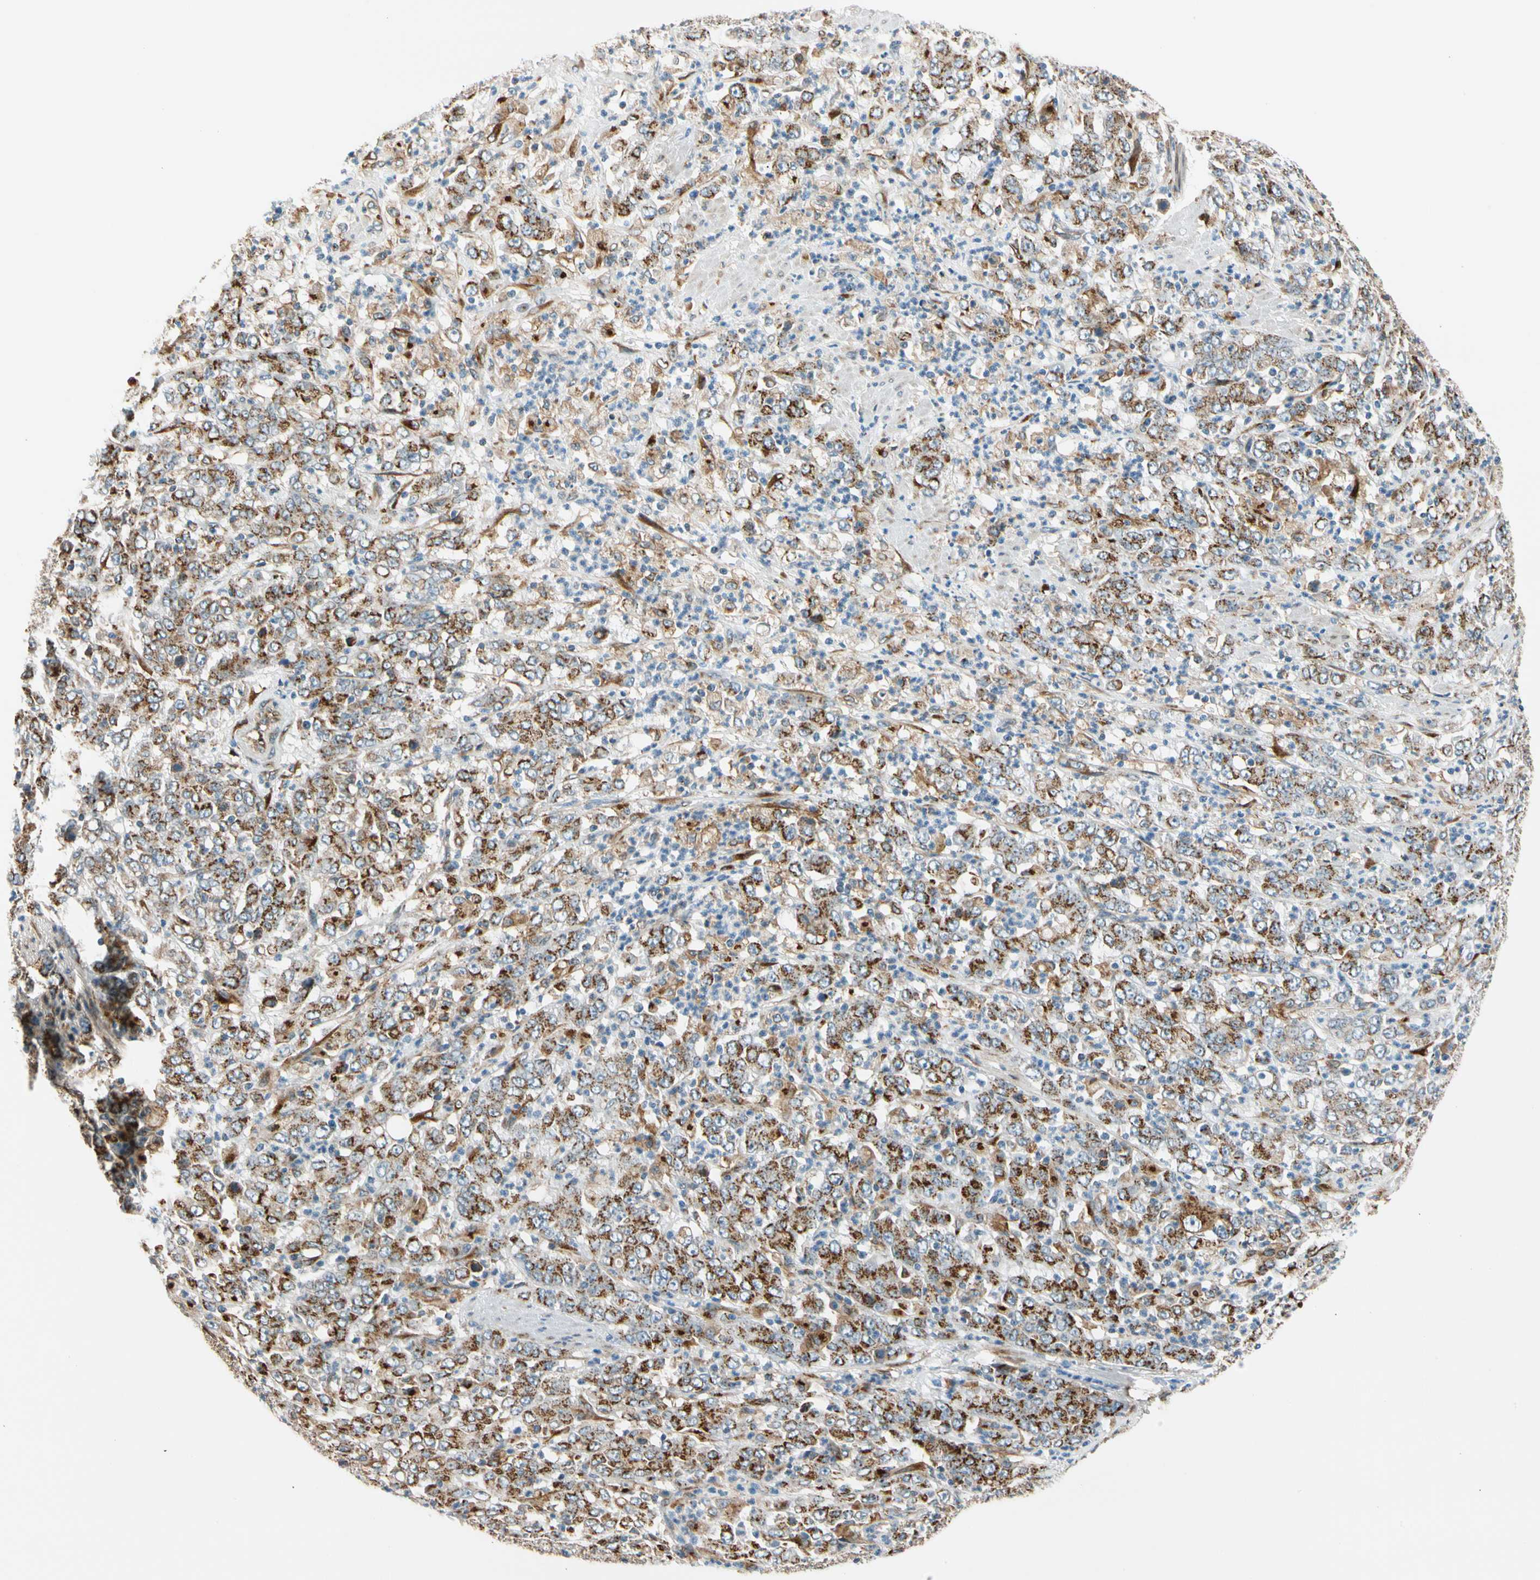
{"staining": {"intensity": "moderate", "quantity": ">75%", "location": "cytoplasmic/membranous"}, "tissue": "stomach cancer", "cell_type": "Tumor cells", "image_type": "cancer", "snomed": [{"axis": "morphology", "description": "Adenocarcinoma, NOS"}, {"axis": "topography", "description": "Stomach, lower"}], "caption": "Brown immunohistochemical staining in stomach adenocarcinoma reveals moderate cytoplasmic/membranous positivity in about >75% of tumor cells.", "gene": "NUCB1", "patient": {"sex": "female", "age": 71}}